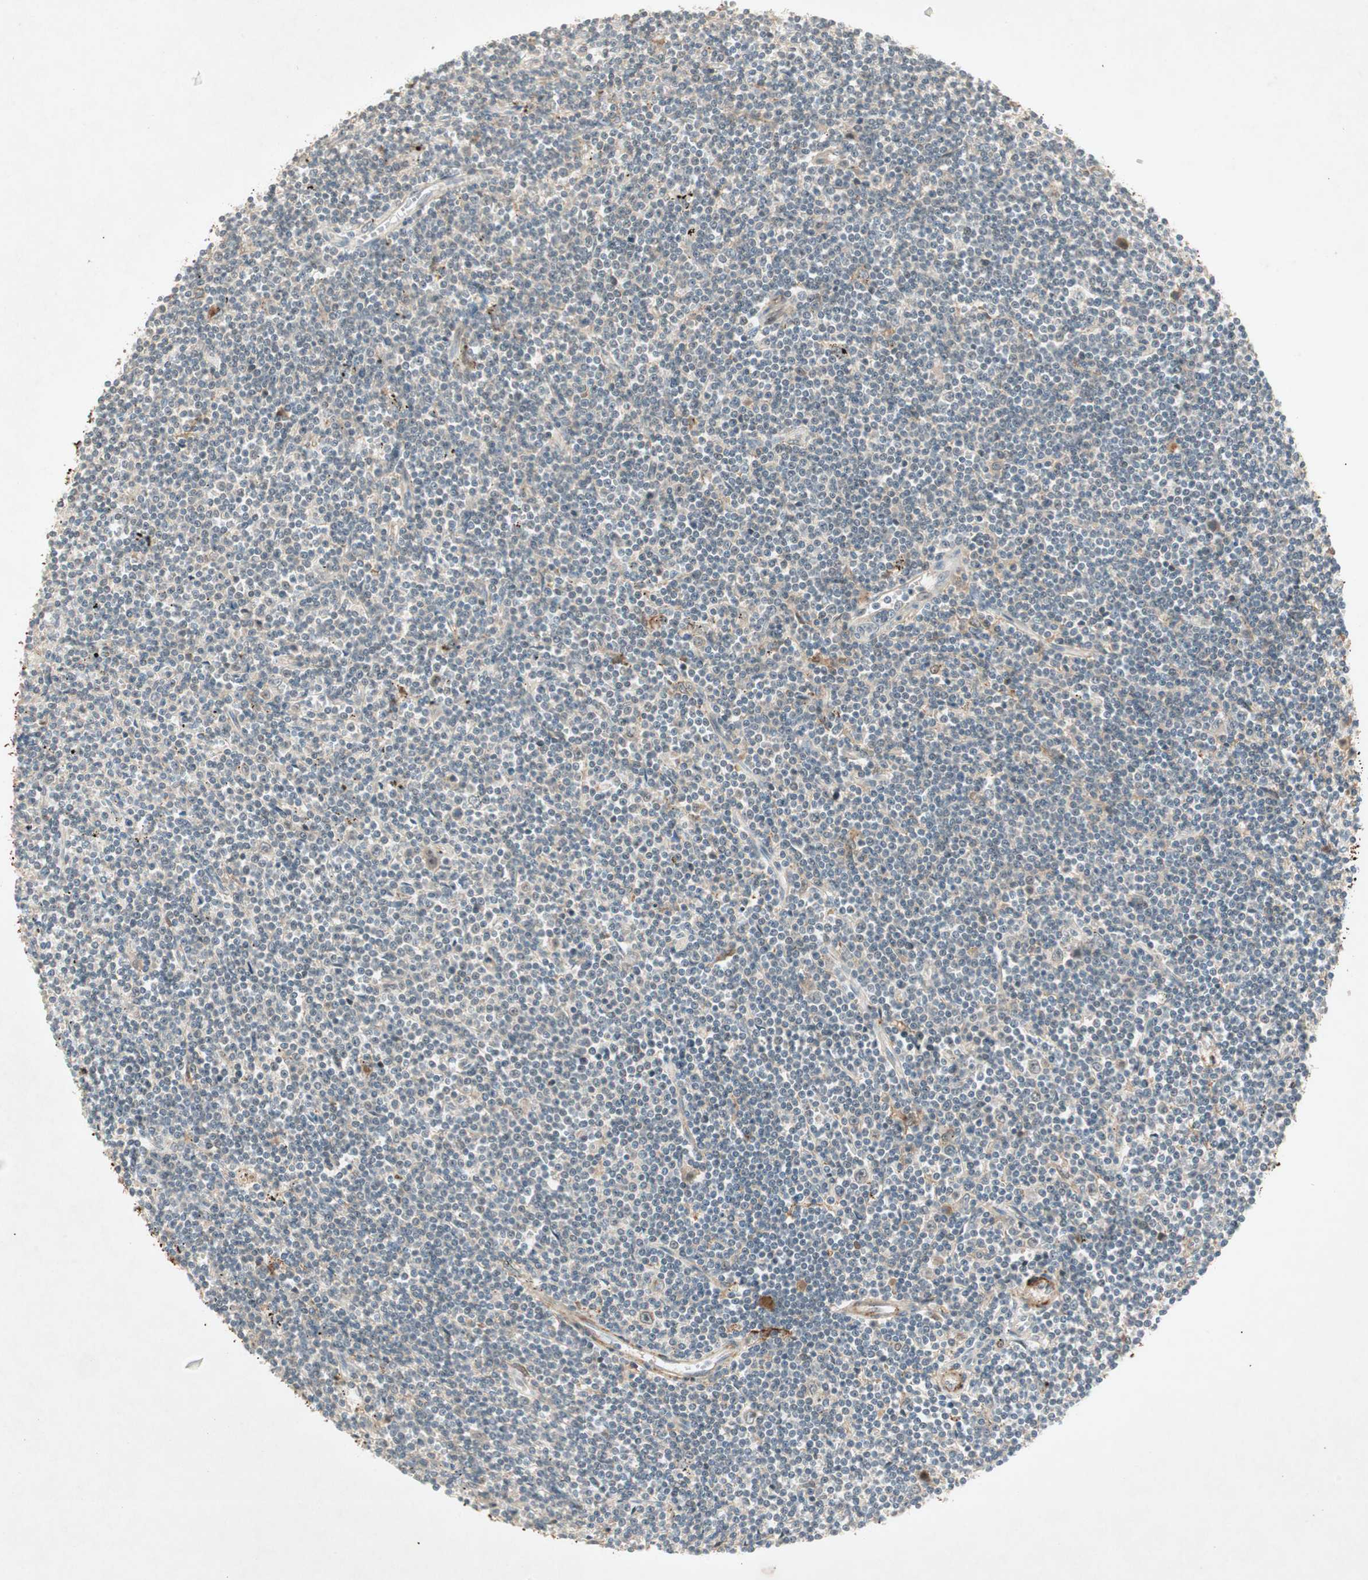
{"staining": {"intensity": "negative", "quantity": "none", "location": "none"}, "tissue": "lymphoma", "cell_type": "Tumor cells", "image_type": "cancer", "snomed": [{"axis": "morphology", "description": "Malignant lymphoma, non-Hodgkin's type, Low grade"}, {"axis": "topography", "description": "Spleen"}], "caption": "The image displays no staining of tumor cells in lymphoma. (Brightfield microscopy of DAB (3,3'-diaminobenzidine) IHC at high magnification).", "gene": "RNGTT", "patient": {"sex": "male", "age": 76}}